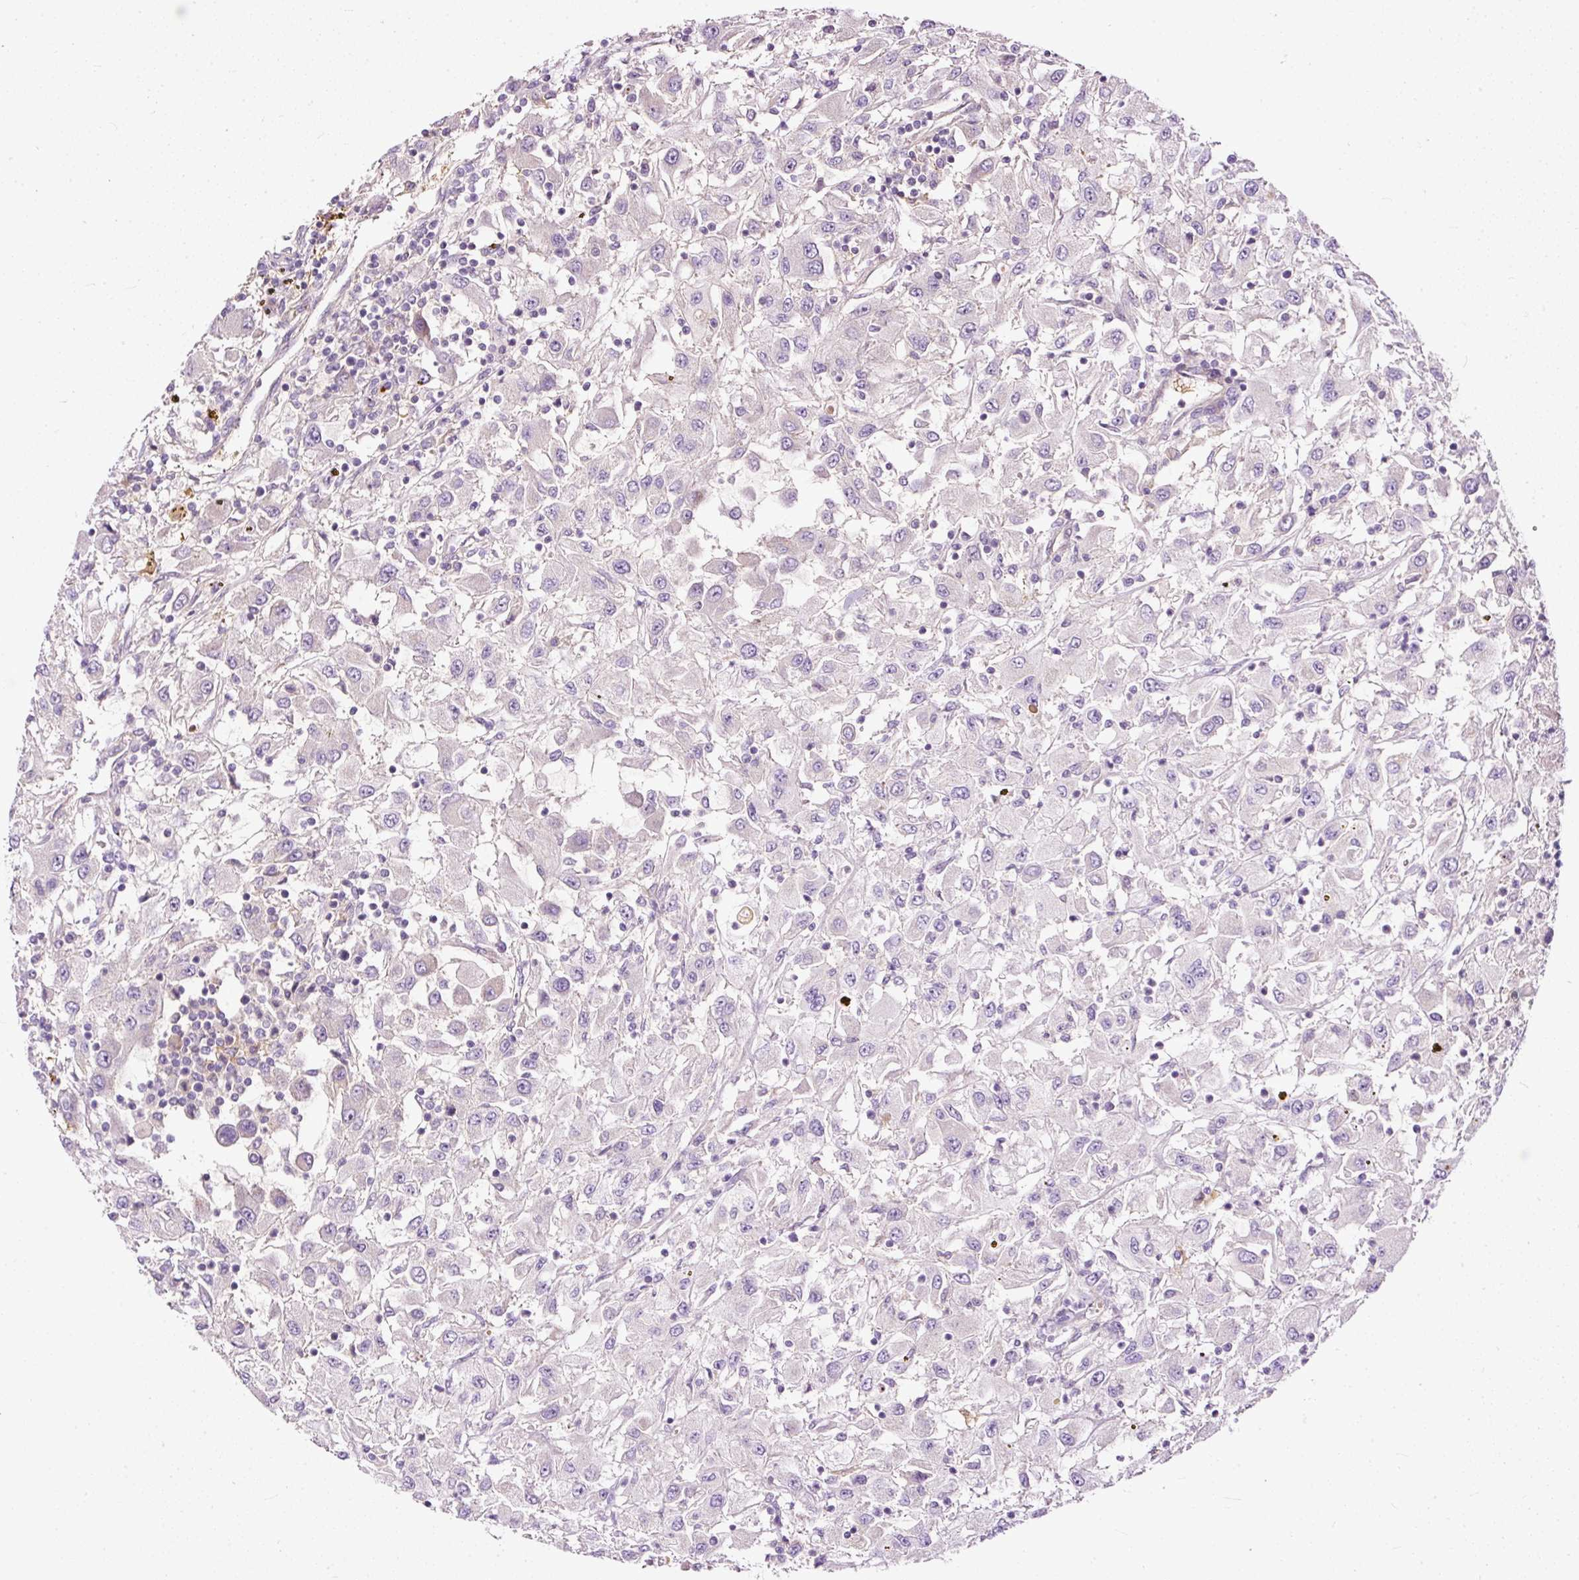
{"staining": {"intensity": "weak", "quantity": "<25%", "location": "cytoplasmic/membranous"}, "tissue": "renal cancer", "cell_type": "Tumor cells", "image_type": "cancer", "snomed": [{"axis": "morphology", "description": "Adenocarcinoma, NOS"}, {"axis": "topography", "description": "Kidney"}], "caption": "IHC of human renal adenocarcinoma shows no positivity in tumor cells.", "gene": "USHBP1", "patient": {"sex": "female", "age": 67}}